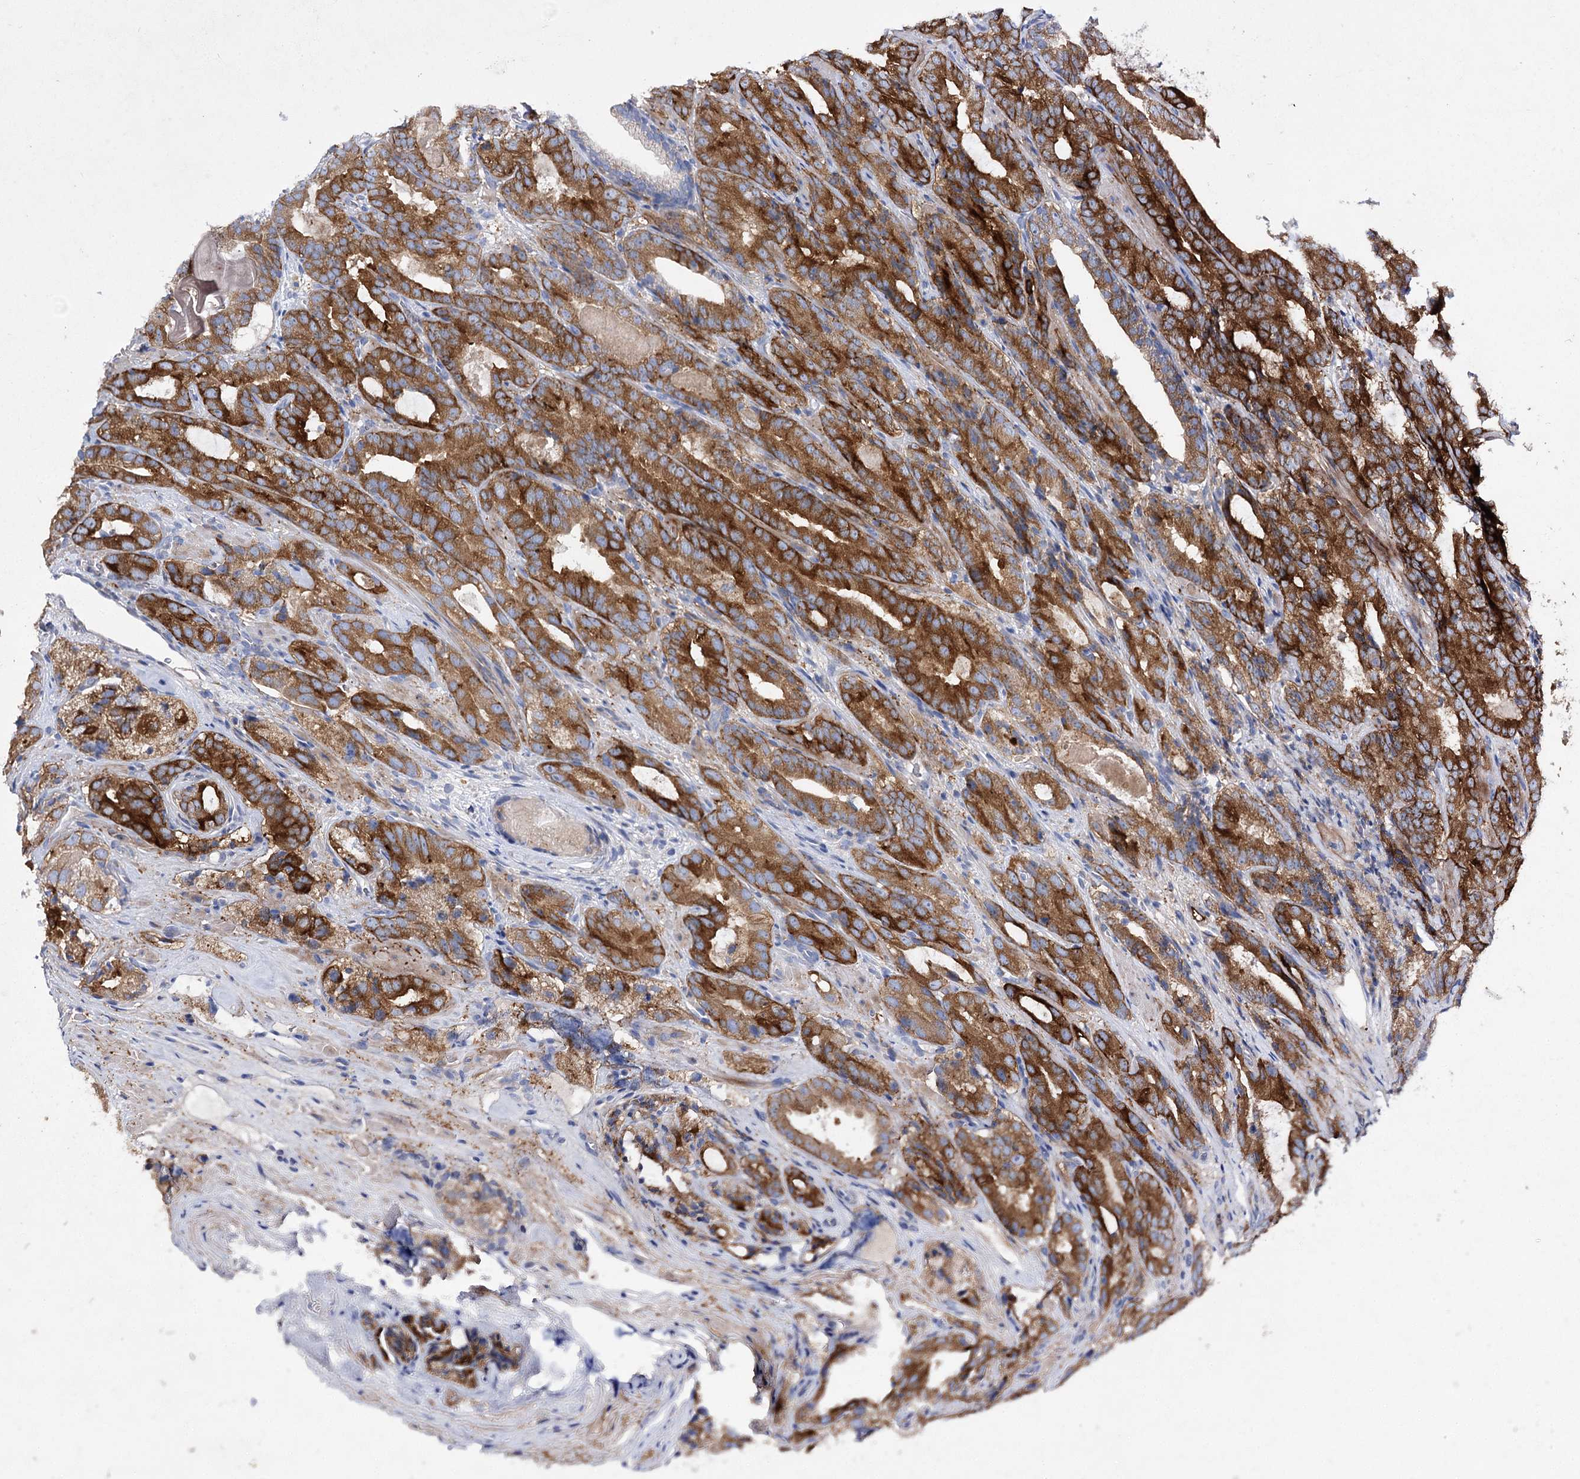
{"staining": {"intensity": "strong", "quantity": ">75%", "location": "cytoplasmic/membranous"}, "tissue": "prostate cancer", "cell_type": "Tumor cells", "image_type": "cancer", "snomed": [{"axis": "morphology", "description": "Adenocarcinoma, High grade"}, {"axis": "topography", "description": "Prostate"}], "caption": "Immunohistochemical staining of prostate high-grade adenocarcinoma displays high levels of strong cytoplasmic/membranous protein positivity in approximately >75% of tumor cells.", "gene": "COX15", "patient": {"sex": "male", "age": 57}}